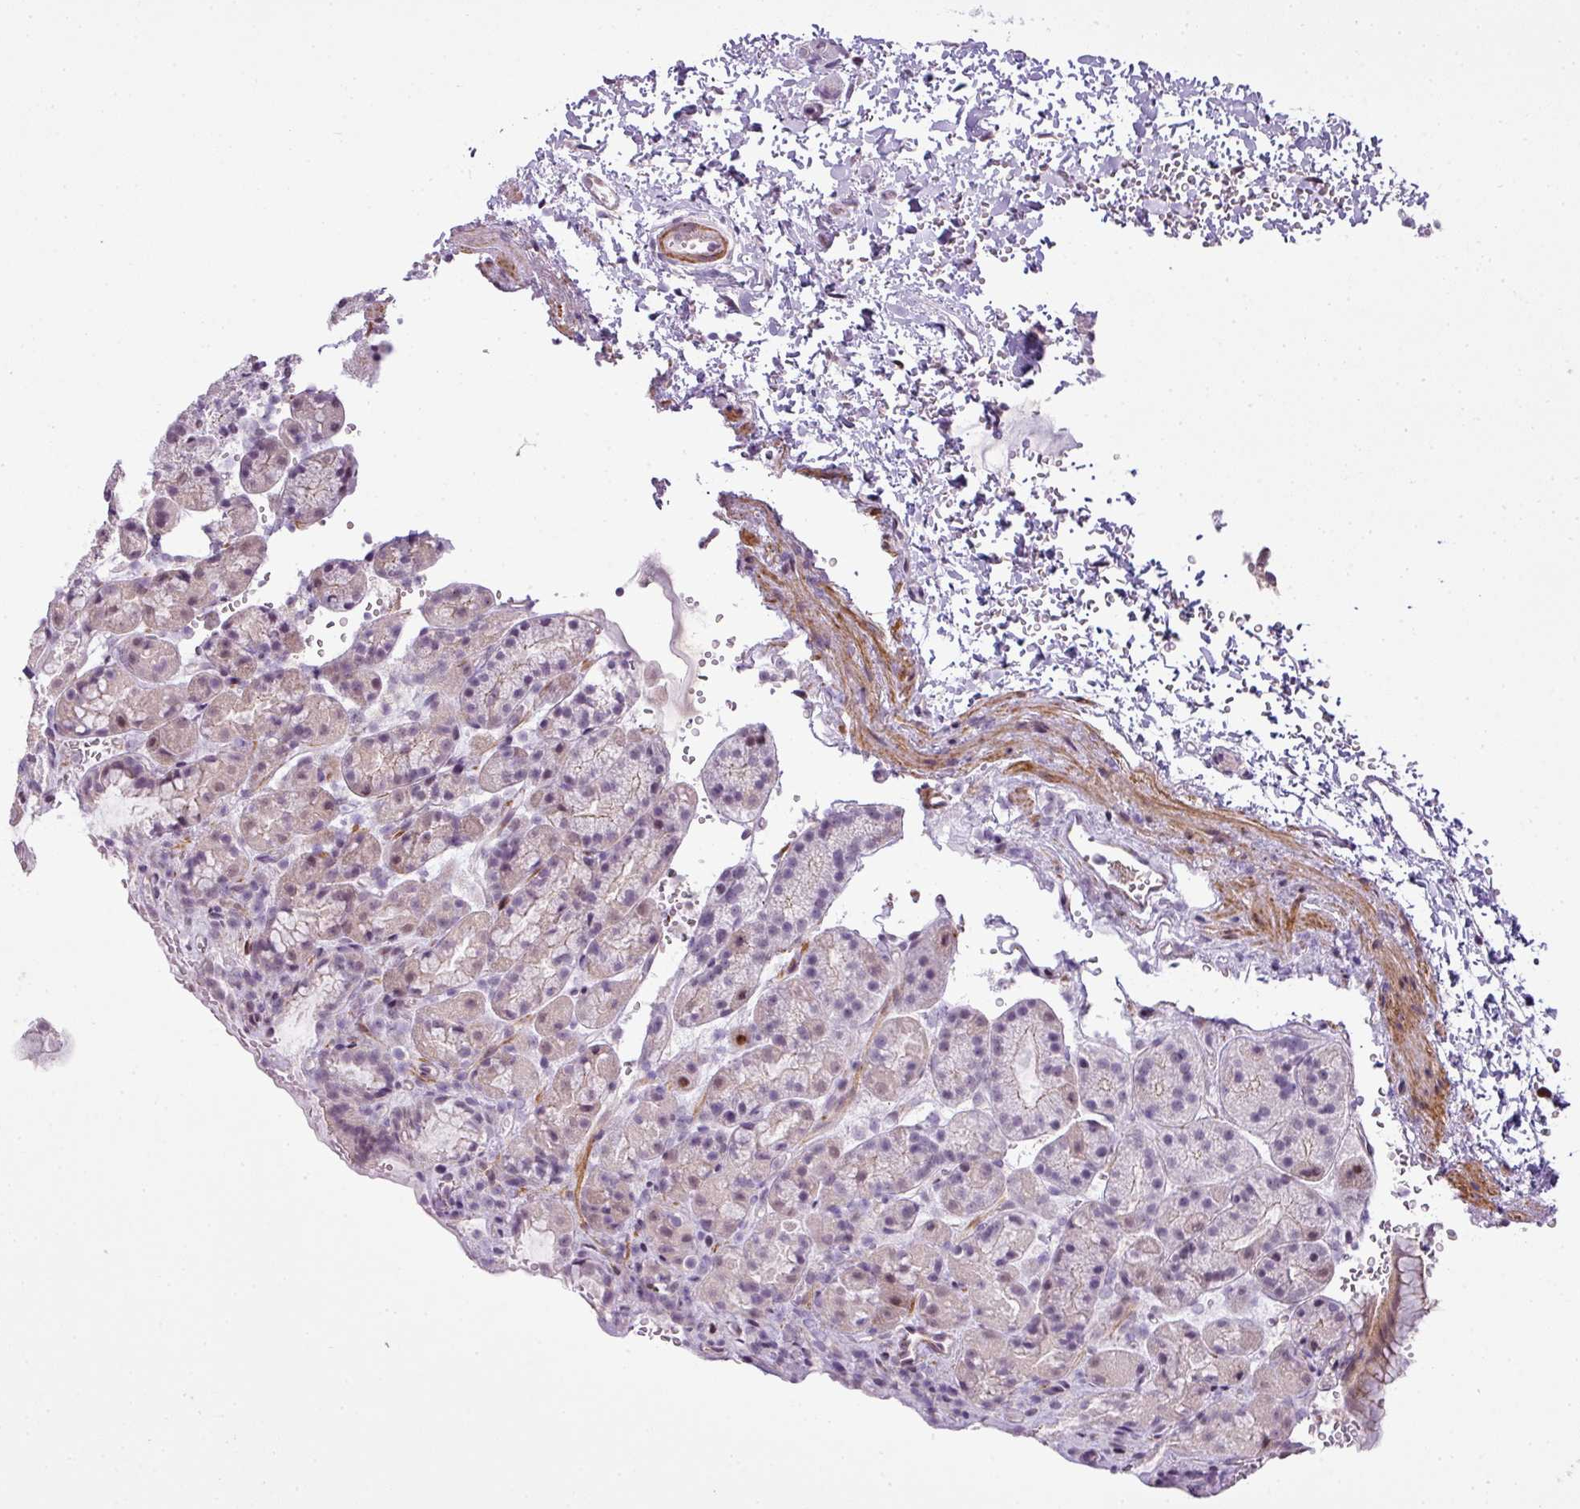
{"staining": {"intensity": "weak", "quantity": "25%-75%", "location": "cytoplasmic/membranous,nuclear"}, "tissue": "stomach", "cell_type": "Glandular cells", "image_type": "normal", "snomed": [{"axis": "morphology", "description": "Normal tissue, NOS"}, {"axis": "topography", "description": "Stomach, upper"}], "caption": "This photomicrograph demonstrates immunohistochemistry staining of normal stomach, with low weak cytoplasmic/membranous,nuclear positivity in about 25%-75% of glandular cells.", "gene": "ZNF688", "patient": {"sex": "female", "age": 81}}